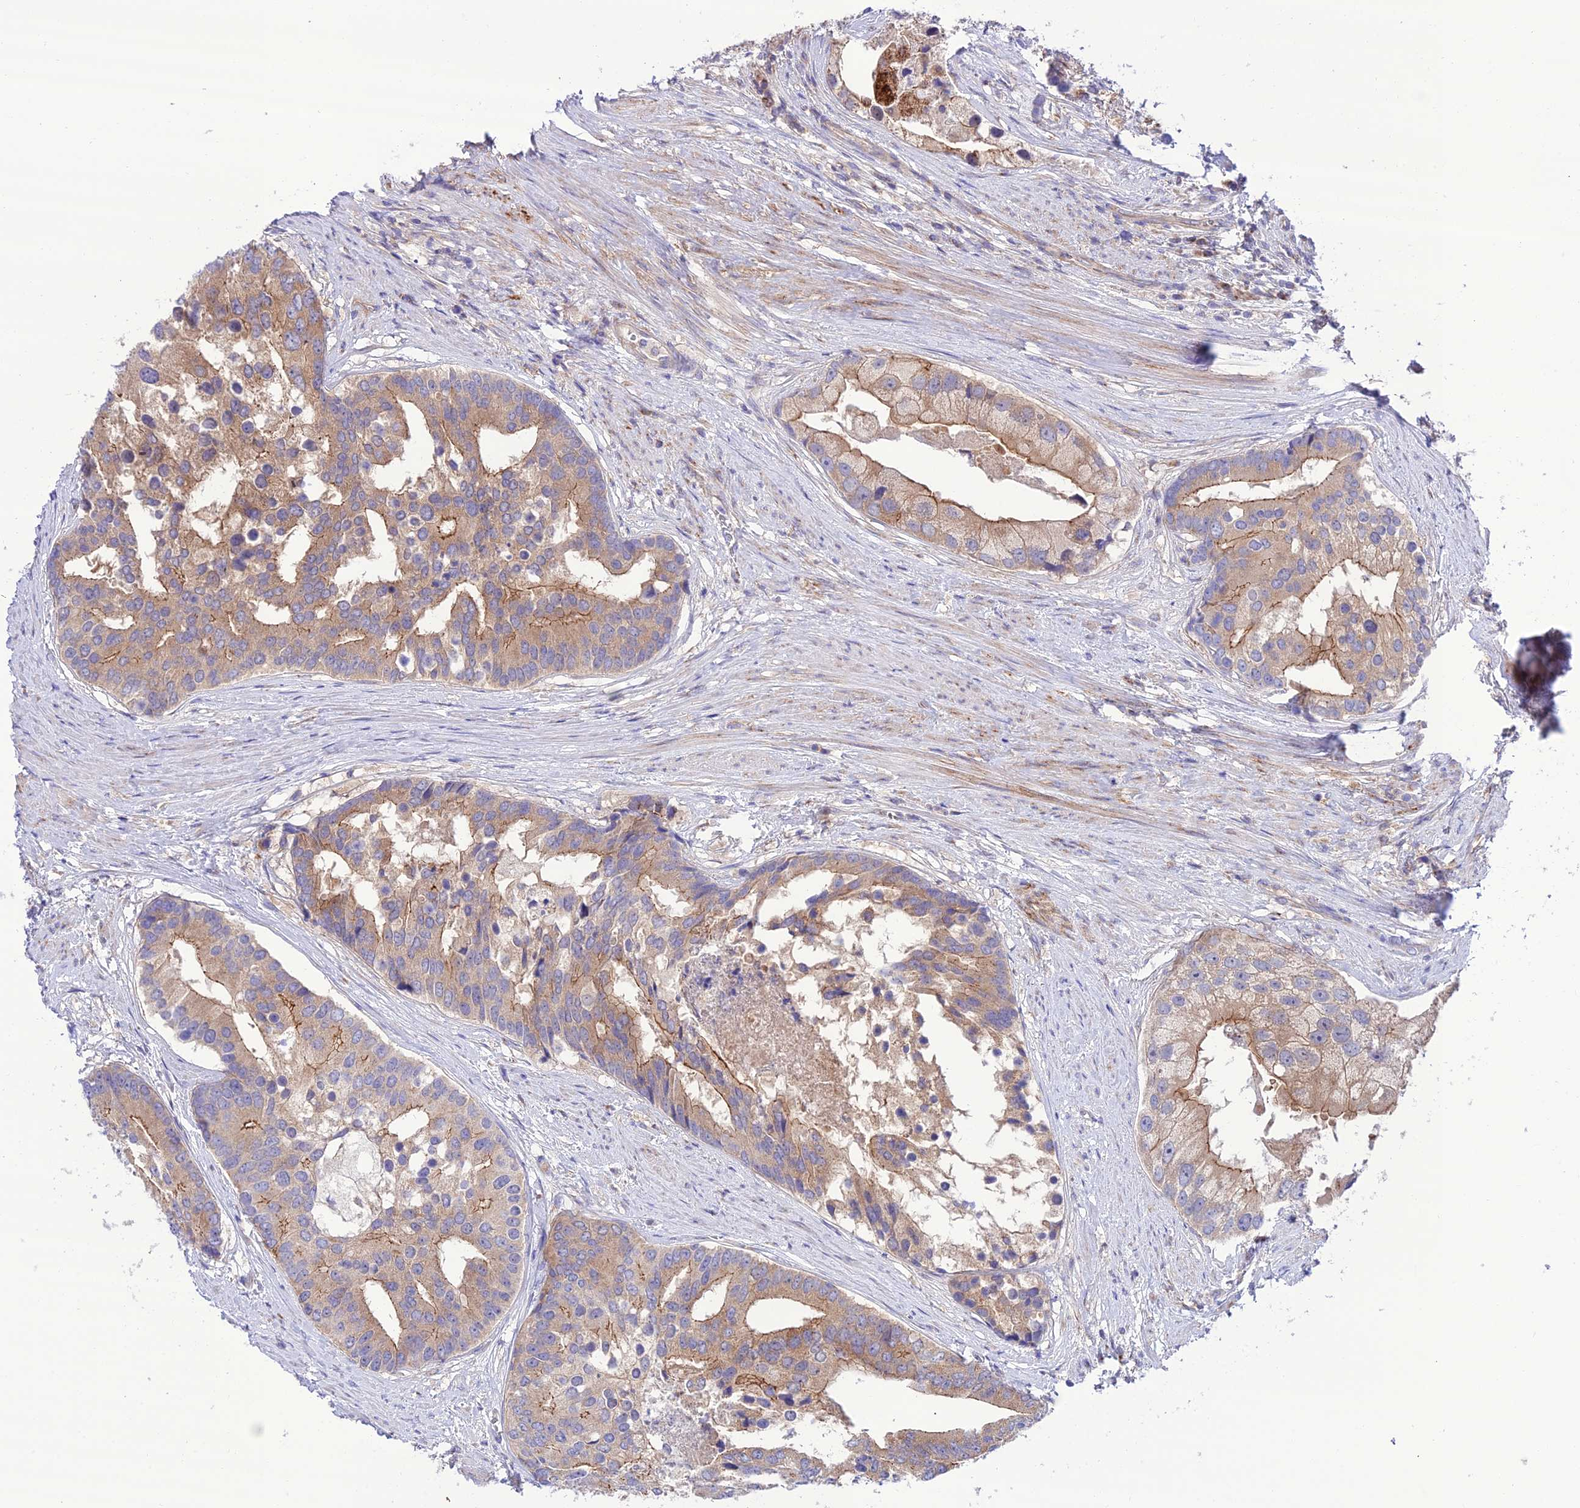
{"staining": {"intensity": "moderate", "quantity": "25%-75%", "location": "cytoplasmic/membranous"}, "tissue": "prostate cancer", "cell_type": "Tumor cells", "image_type": "cancer", "snomed": [{"axis": "morphology", "description": "Adenocarcinoma, High grade"}, {"axis": "topography", "description": "Prostate"}], "caption": "The immunohistochemical stain shows moderate cytoplasmic/membranous expression in tumor cells of adenocarcinoma (high-grade) (prostate) tissue.", "gene": "LACTB2", "patient": {"sex": "male", "age": 62}}